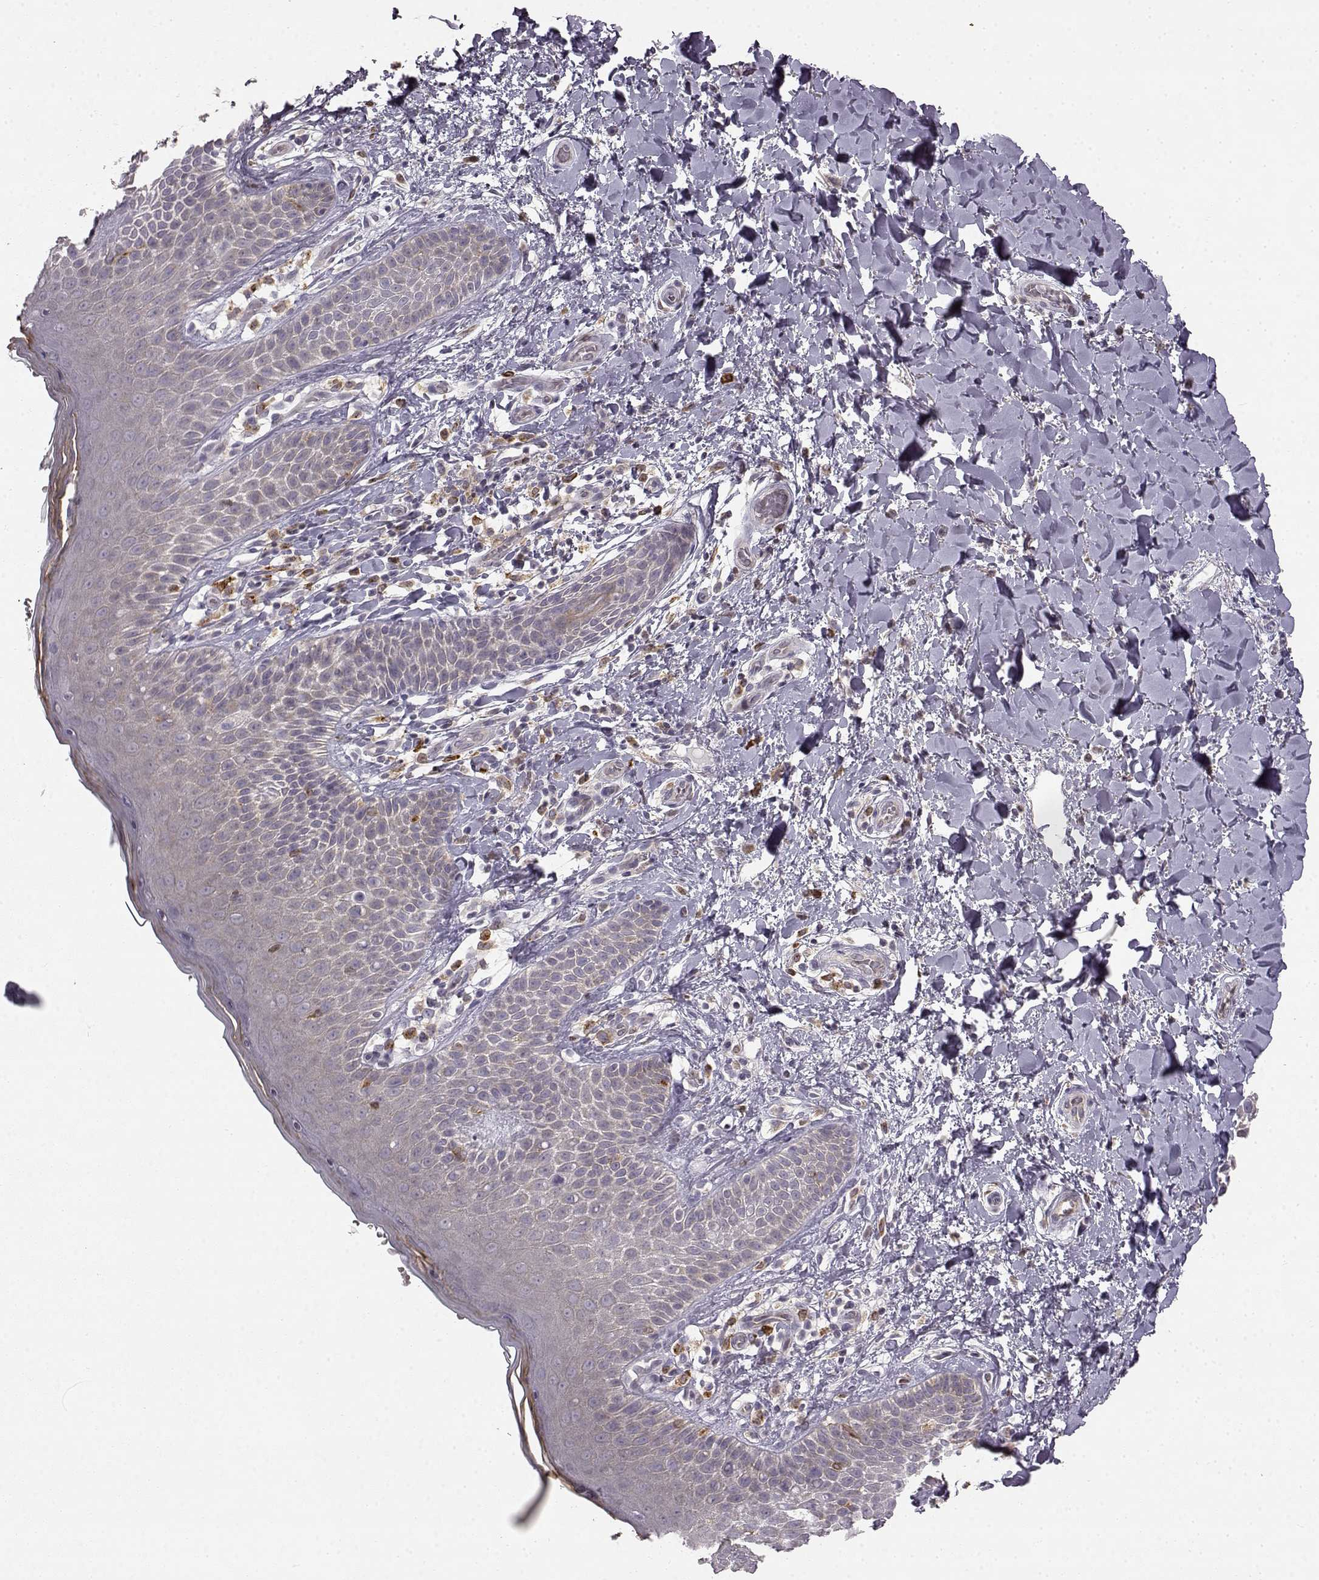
{"staining": {"intensity": "negative", "quantity": "none", "location": "none"}, "tissue": "skin", "cell_type": "Epidermal cells", "image_type": "normal", "snomed": [{"axis": "morphology", "description": "Normal tissue, NOS"}, {"axis": "topography", "description": "Anal"}], "caption": "Immunohistochemistry (IHC) of benign skin exhibits no positivity in epidermal cells.", "gene": "SPAG17", "patient": {"sex": "male", "age": 36}}